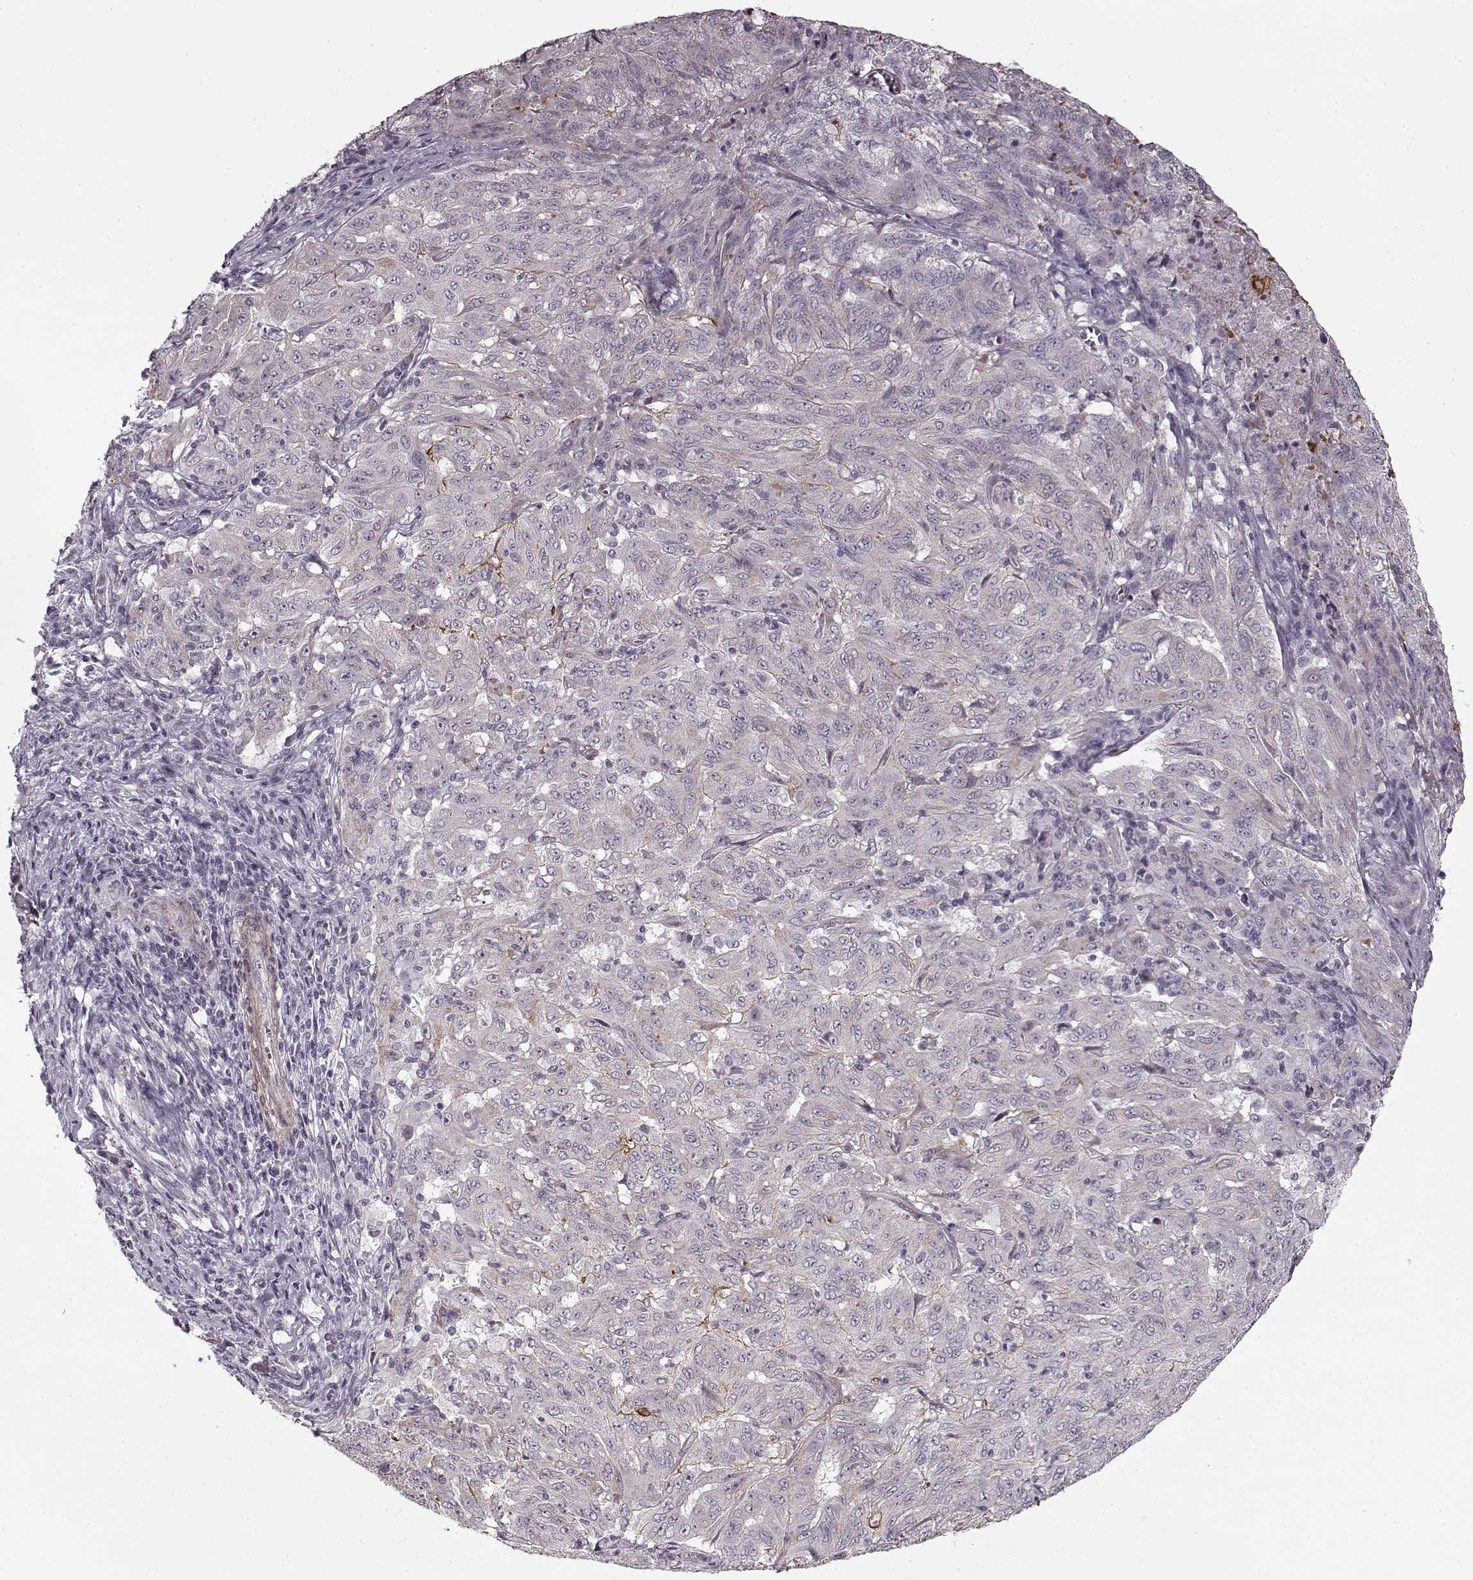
{"staining": {"intensity": "negative", "quantity": "none", "location": "none"}, "tissue": "pancreatic cancer", "cell_type": "Tumor cells", "image_type": "cancer", "snomed": [{"axis": "morphology", "description": "Adenocarcinoma, NOS"}, {"axis": "topography", "description": "Pancreas"}], "caption": "An image of human pancreatic cancer is negative for staining in tumor cells.", "gene": "LAMB2", "patient": {"sex": "male", "age": 63}}